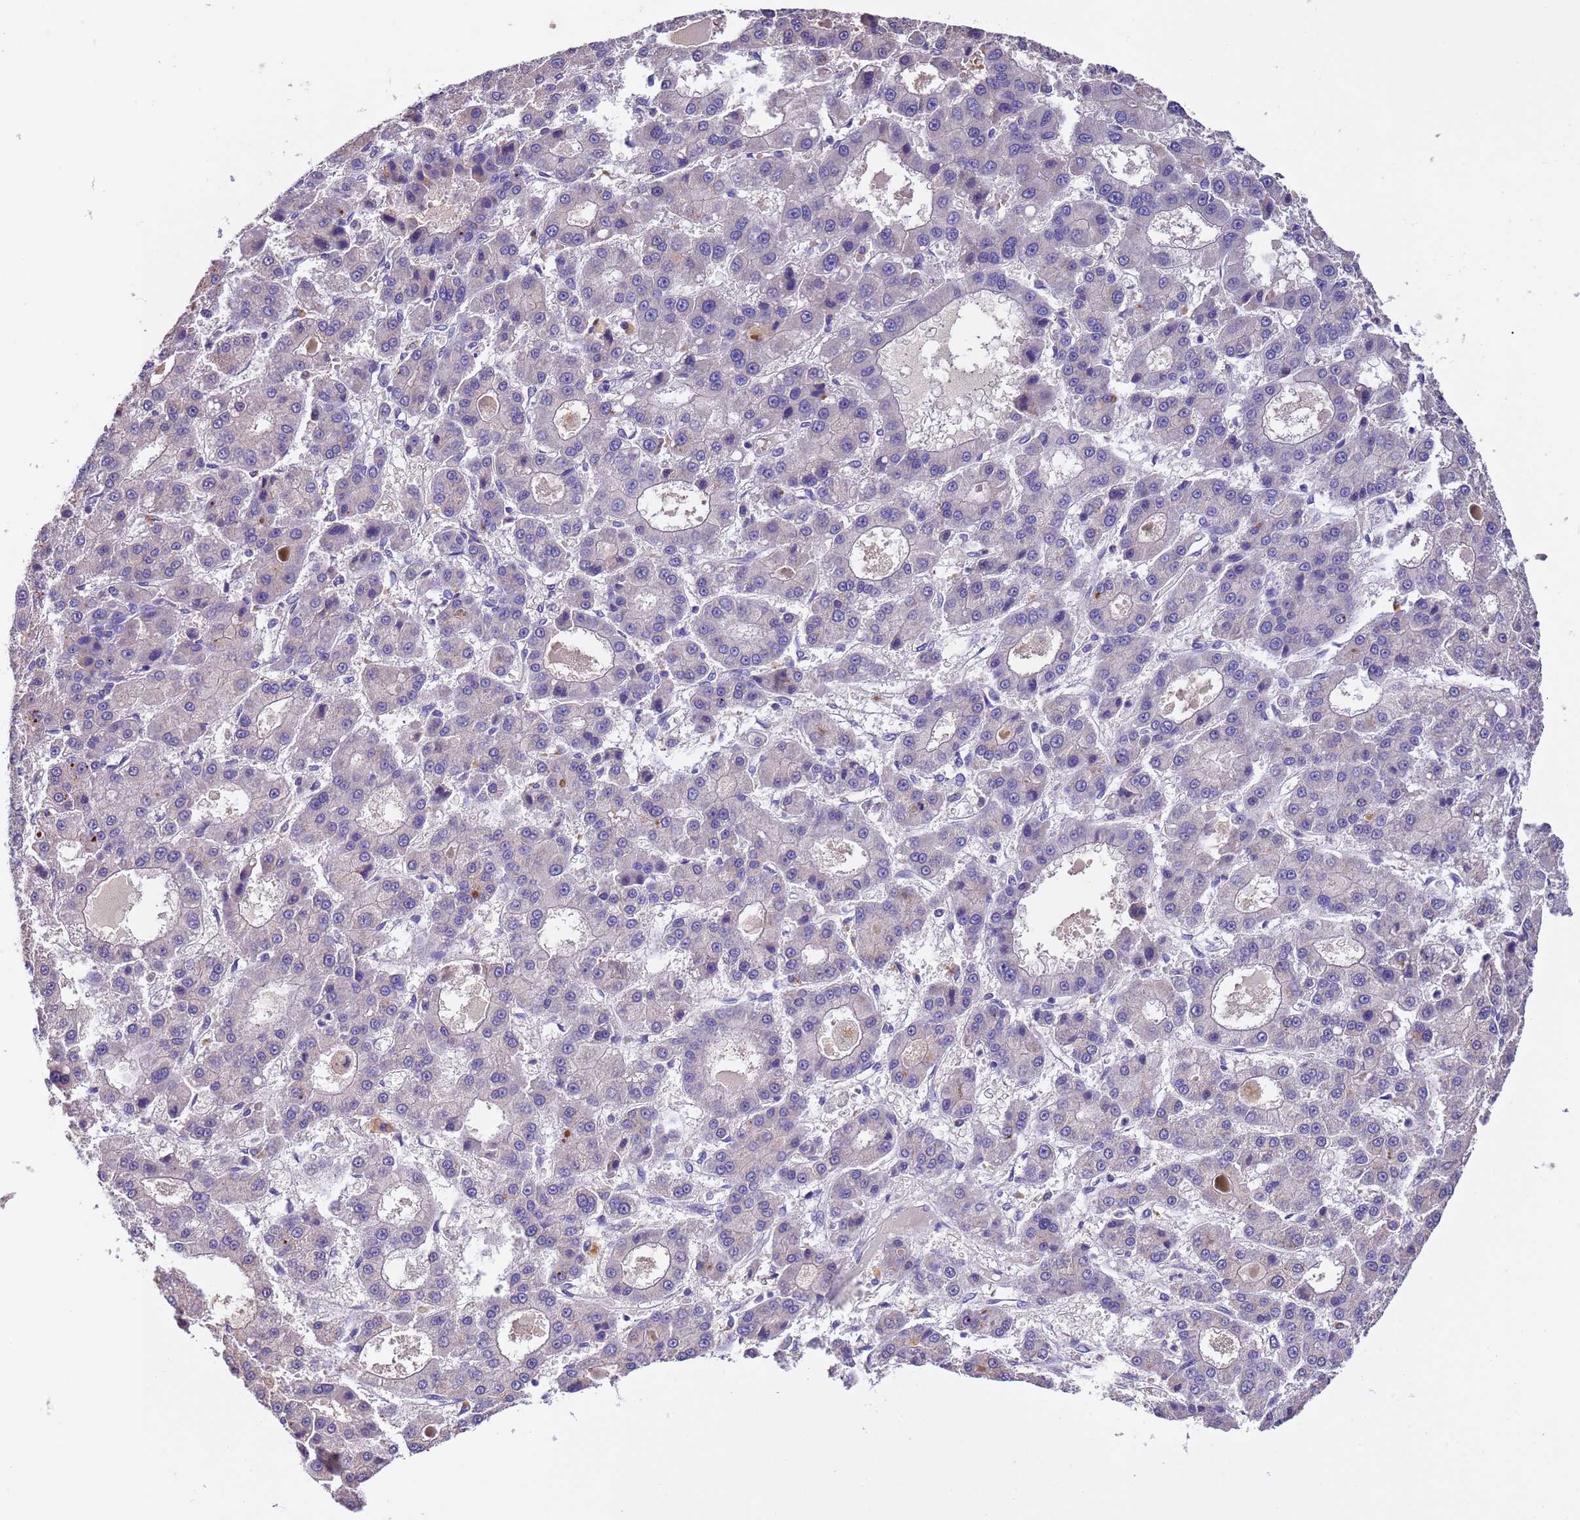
{"staining": {"intensity": "negative", "quantity": "none", "location": "none"}, "tissue": "liver cancer", "cell_type": "Tumor cells", "image_type": "cancer", "snomed": [{"axis": "morphology", "description": "Carcinoma, Hepatocellular, NOS"}, {"axis": "topography", "description": "Liver"}], "caption": "Tumor cells show no significant protein staining in liver hepatocellular carcinoma. (Brightfield microscopy of DAB immunohistochemistry at high magnification).", "gene": "SLC24A3", "patient": {"sex": "male", "age": 70}}